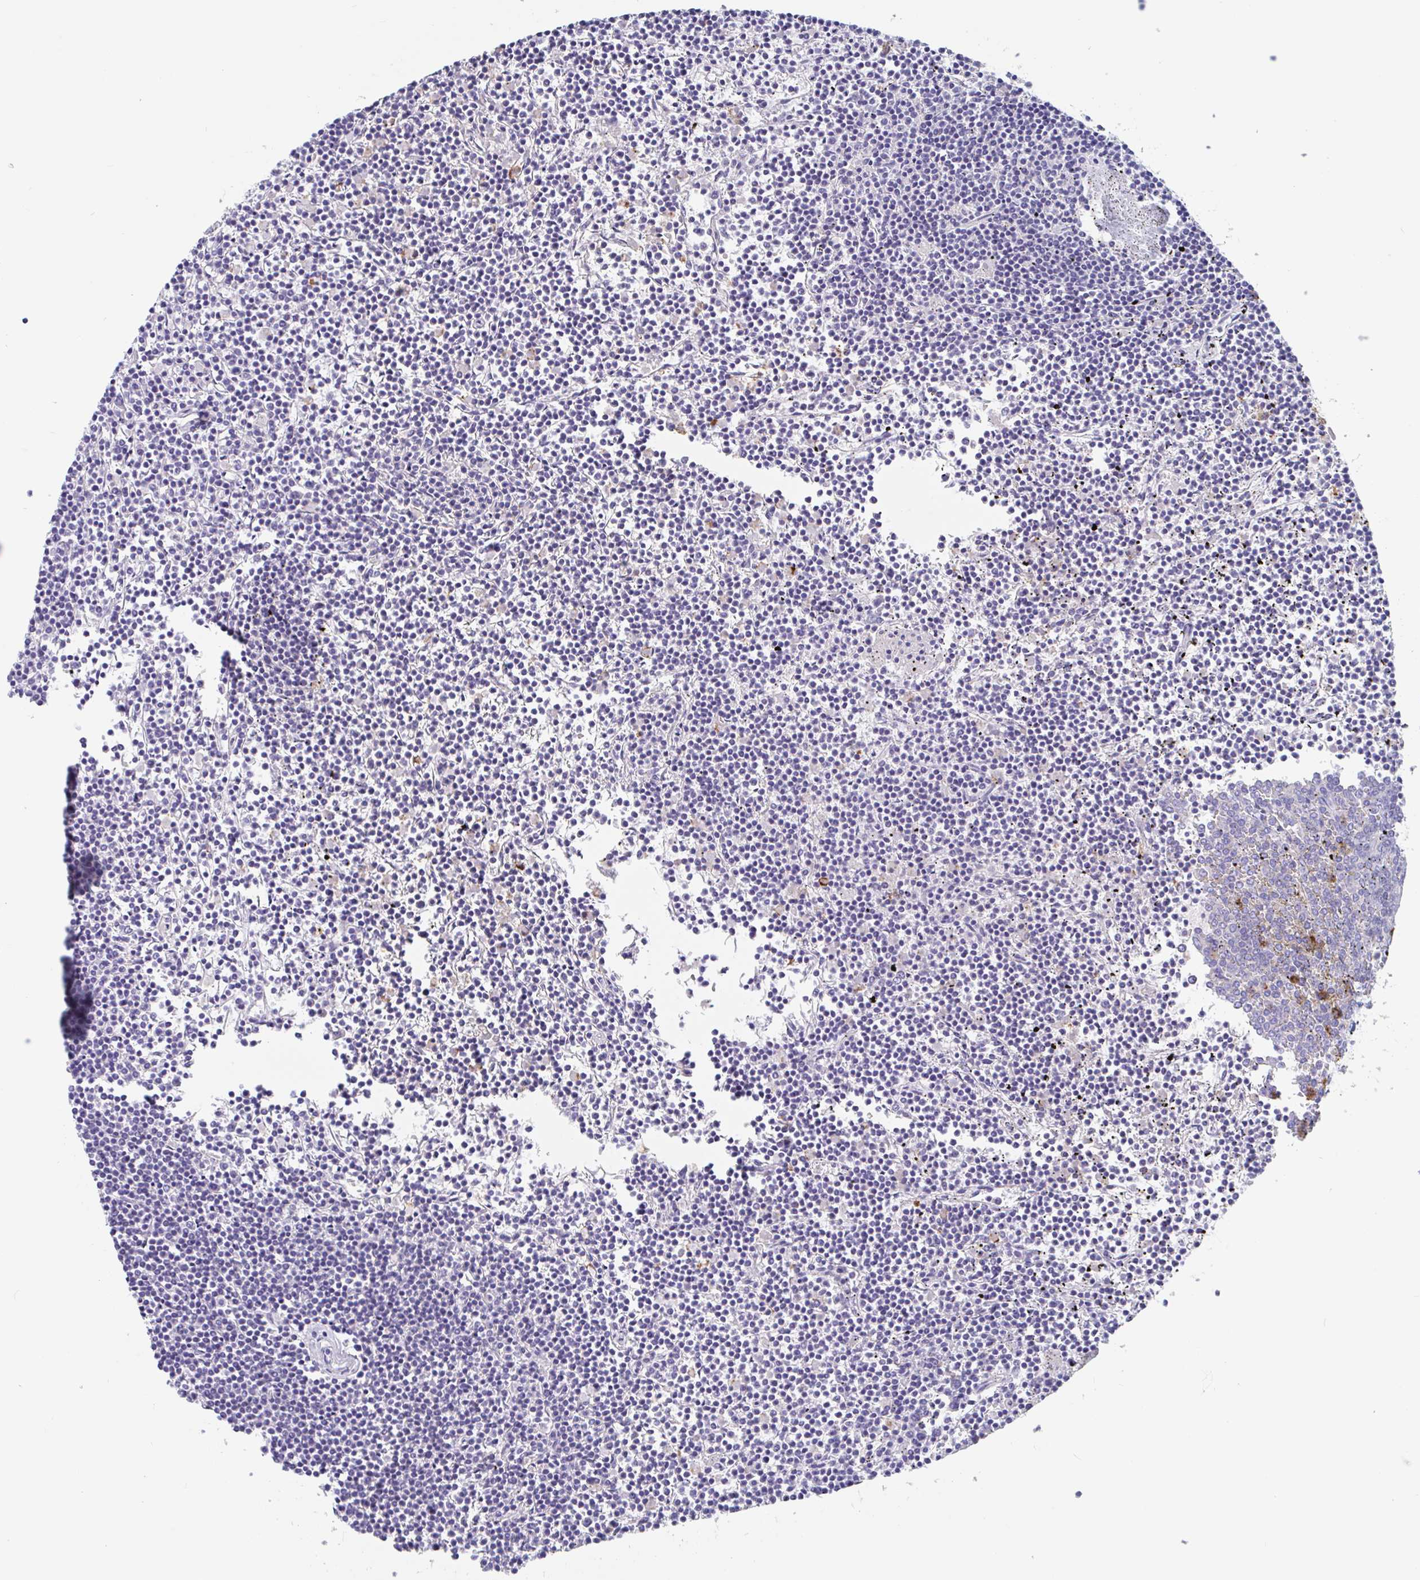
{"staining": {"intensity": "negative", "quantity": "none", "location": "none"}, "tissue": "lymphoma", "cell_type": "Tumor cells", "image_type": "cancer", "snomed": [{"axis": "morphology", "description": "Malignant lymphoma, non-Hodgkin's type, Low grade"}, {"axis": "topography", "description": "Spleen"}], "caption": "This is a photomicrograph of immunohistochemistry staining of lymphoma, which shows no expression in tumor cells.", "gene": "ZNHIT2", "patient": {"sex": "female", "age": 19}}